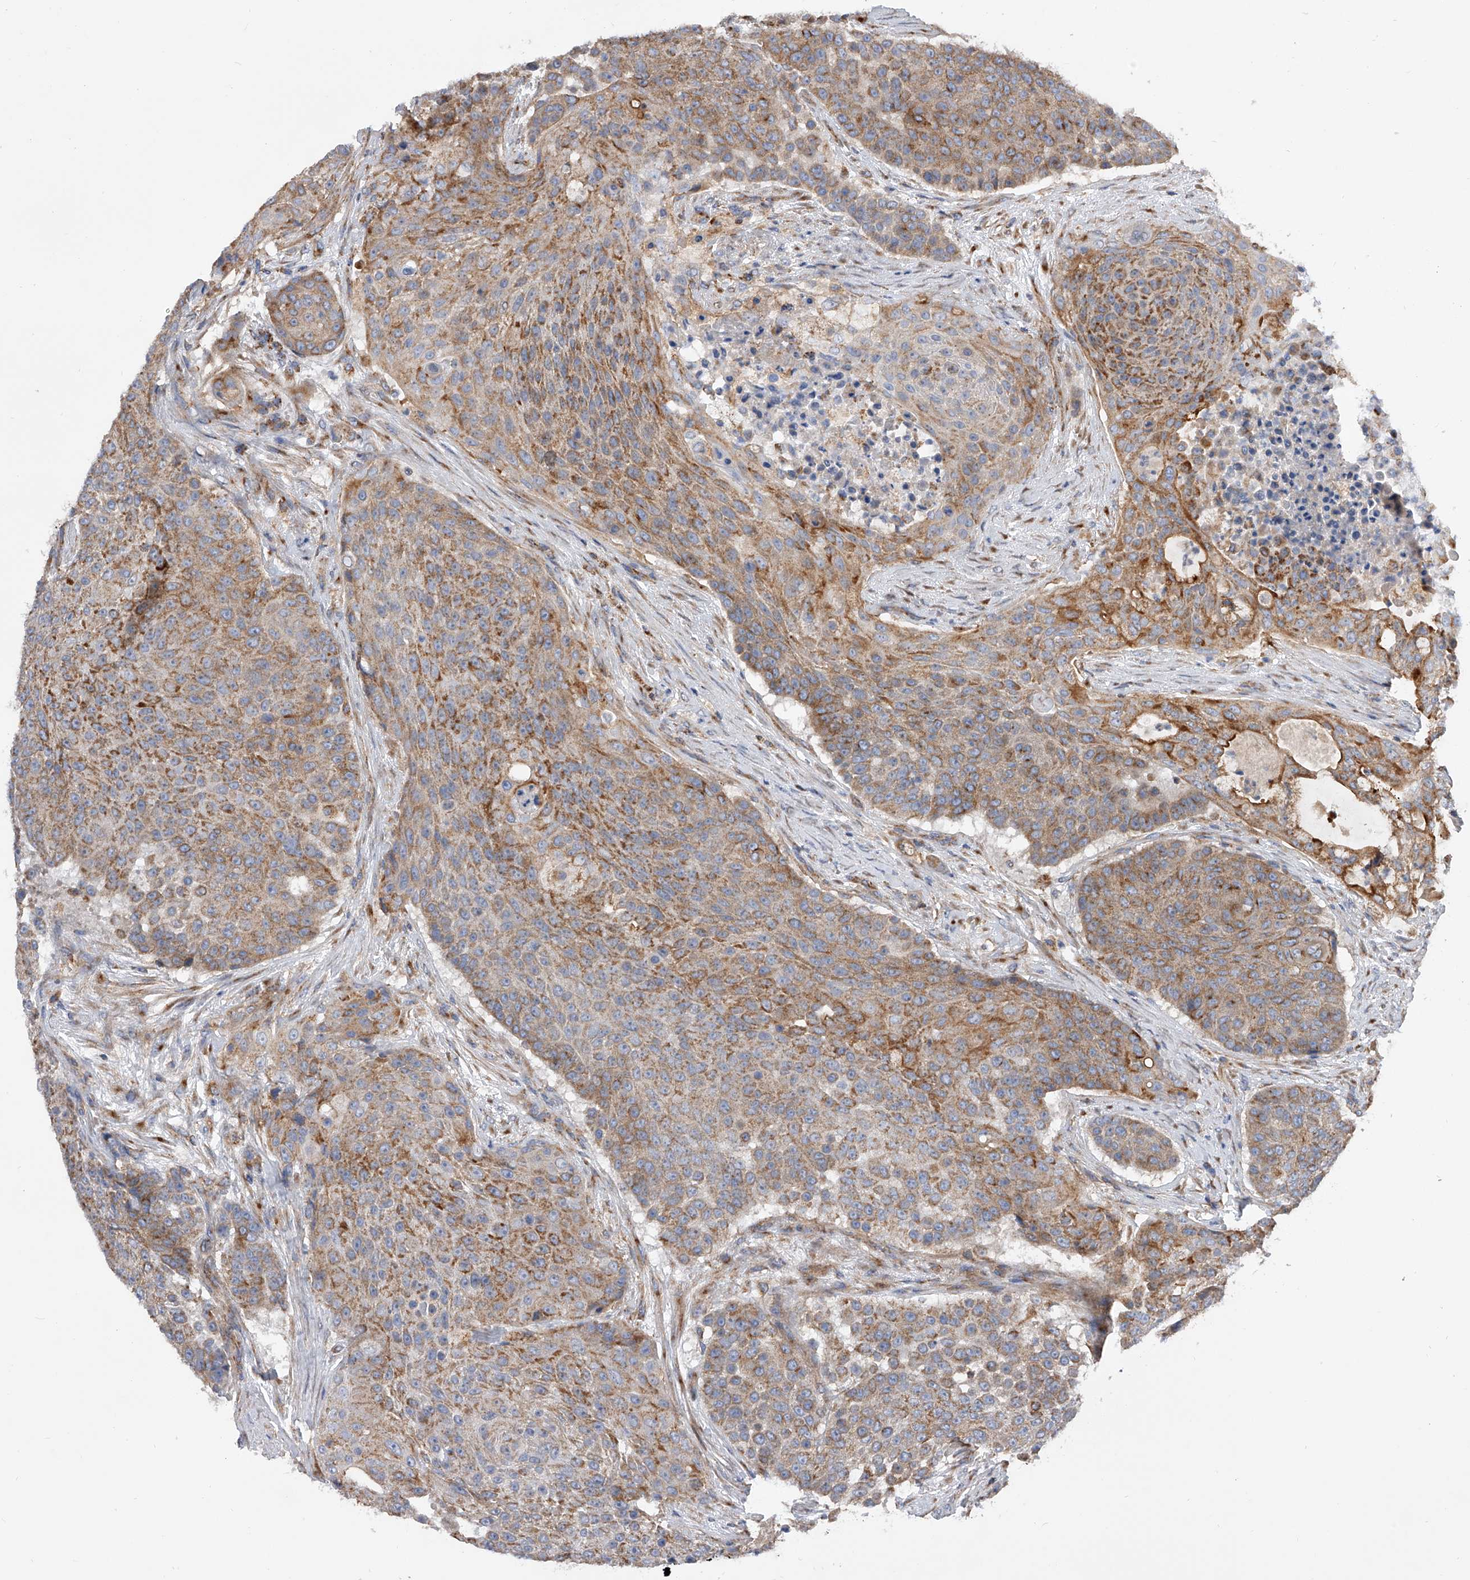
{"staining": {"intensity": "moderate", "quantity": ">75%", "location": "cytoplasmic/membranous"}, "tissue": "urothelial cancer", "cell_type": "Tumor cells", "image_type": "cancer", "snomed": [{"axis": "morphology", "description": "Urothelial carcinoma, High grade"}, {"axis": "topography", "description": "Urinary bladder"}], "caption": "A micrograph showing moderate cytoplasmic/membranous staining in about >75% of tumor cells in urothelial carcinoma (high-grade), as visualized by brown immunohistochemical staining.", "gene": "PDSS2", "patient": {"sex": "female", "age": 63}}